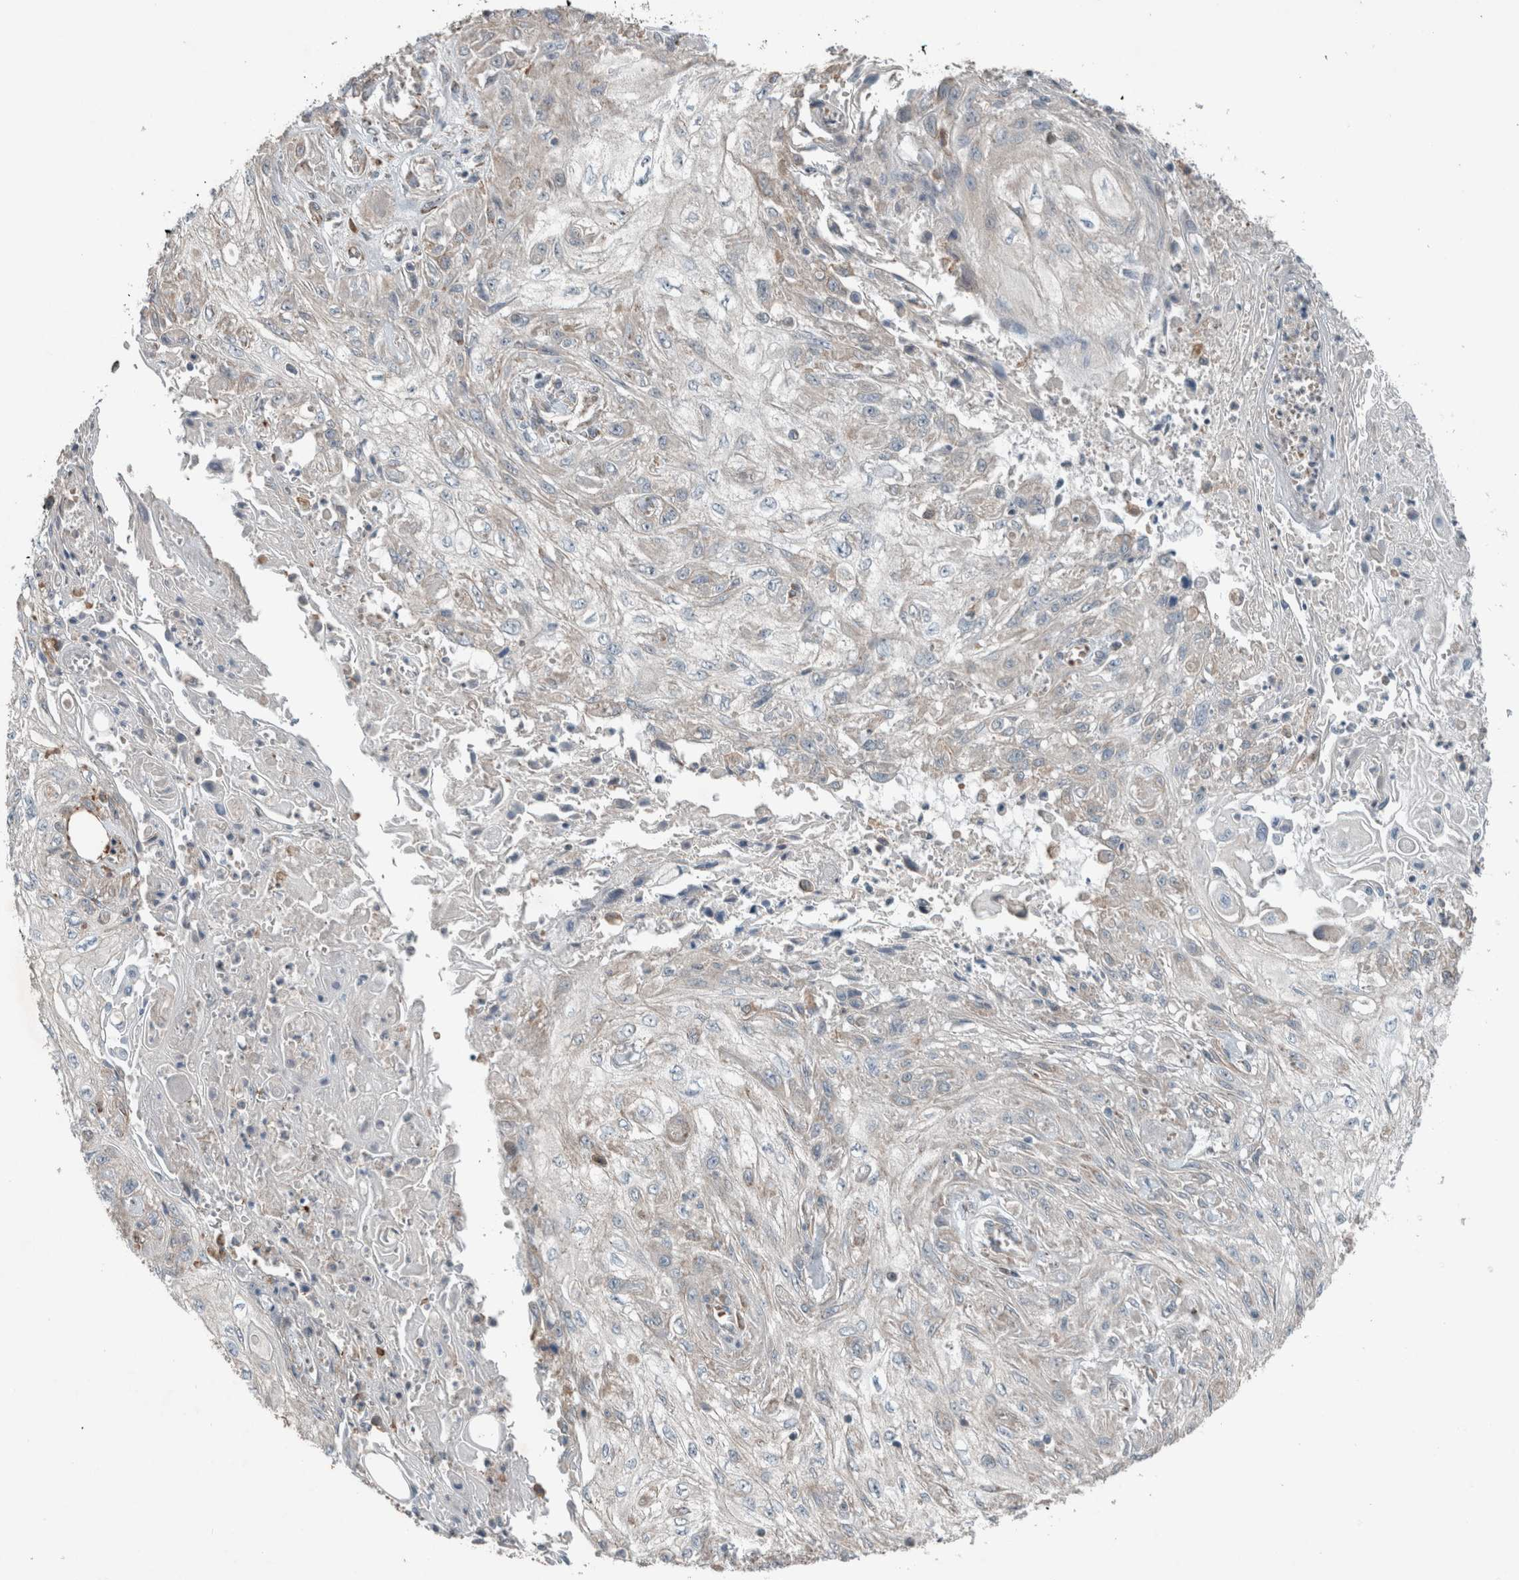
{"staining": {"intensity": "weak", "quantity": "<25%", "location": "cytoplasmic/membranous"}, "tissue": "skin cancer", "cell_type": "Tumor cells", "image_type": "cancer", "snomed": [{"axis": "morphology", "description": "Squamous cell carcinoma, NOS"}, {"axis": "morphology", "description": "Squamous cell carcinoma, metastatic, NOS"}, {"axis": "topography", "description": "Skin"}, {"axis": "topography", "description": "Lymph node"}], "caption": "Immunohistochemical staining of metastatic squamous cell carcinoma (skin) displays no significant expression in tumor cells.", "gene": "JADE2", "patient": {"sex": "male", "age": 75}}